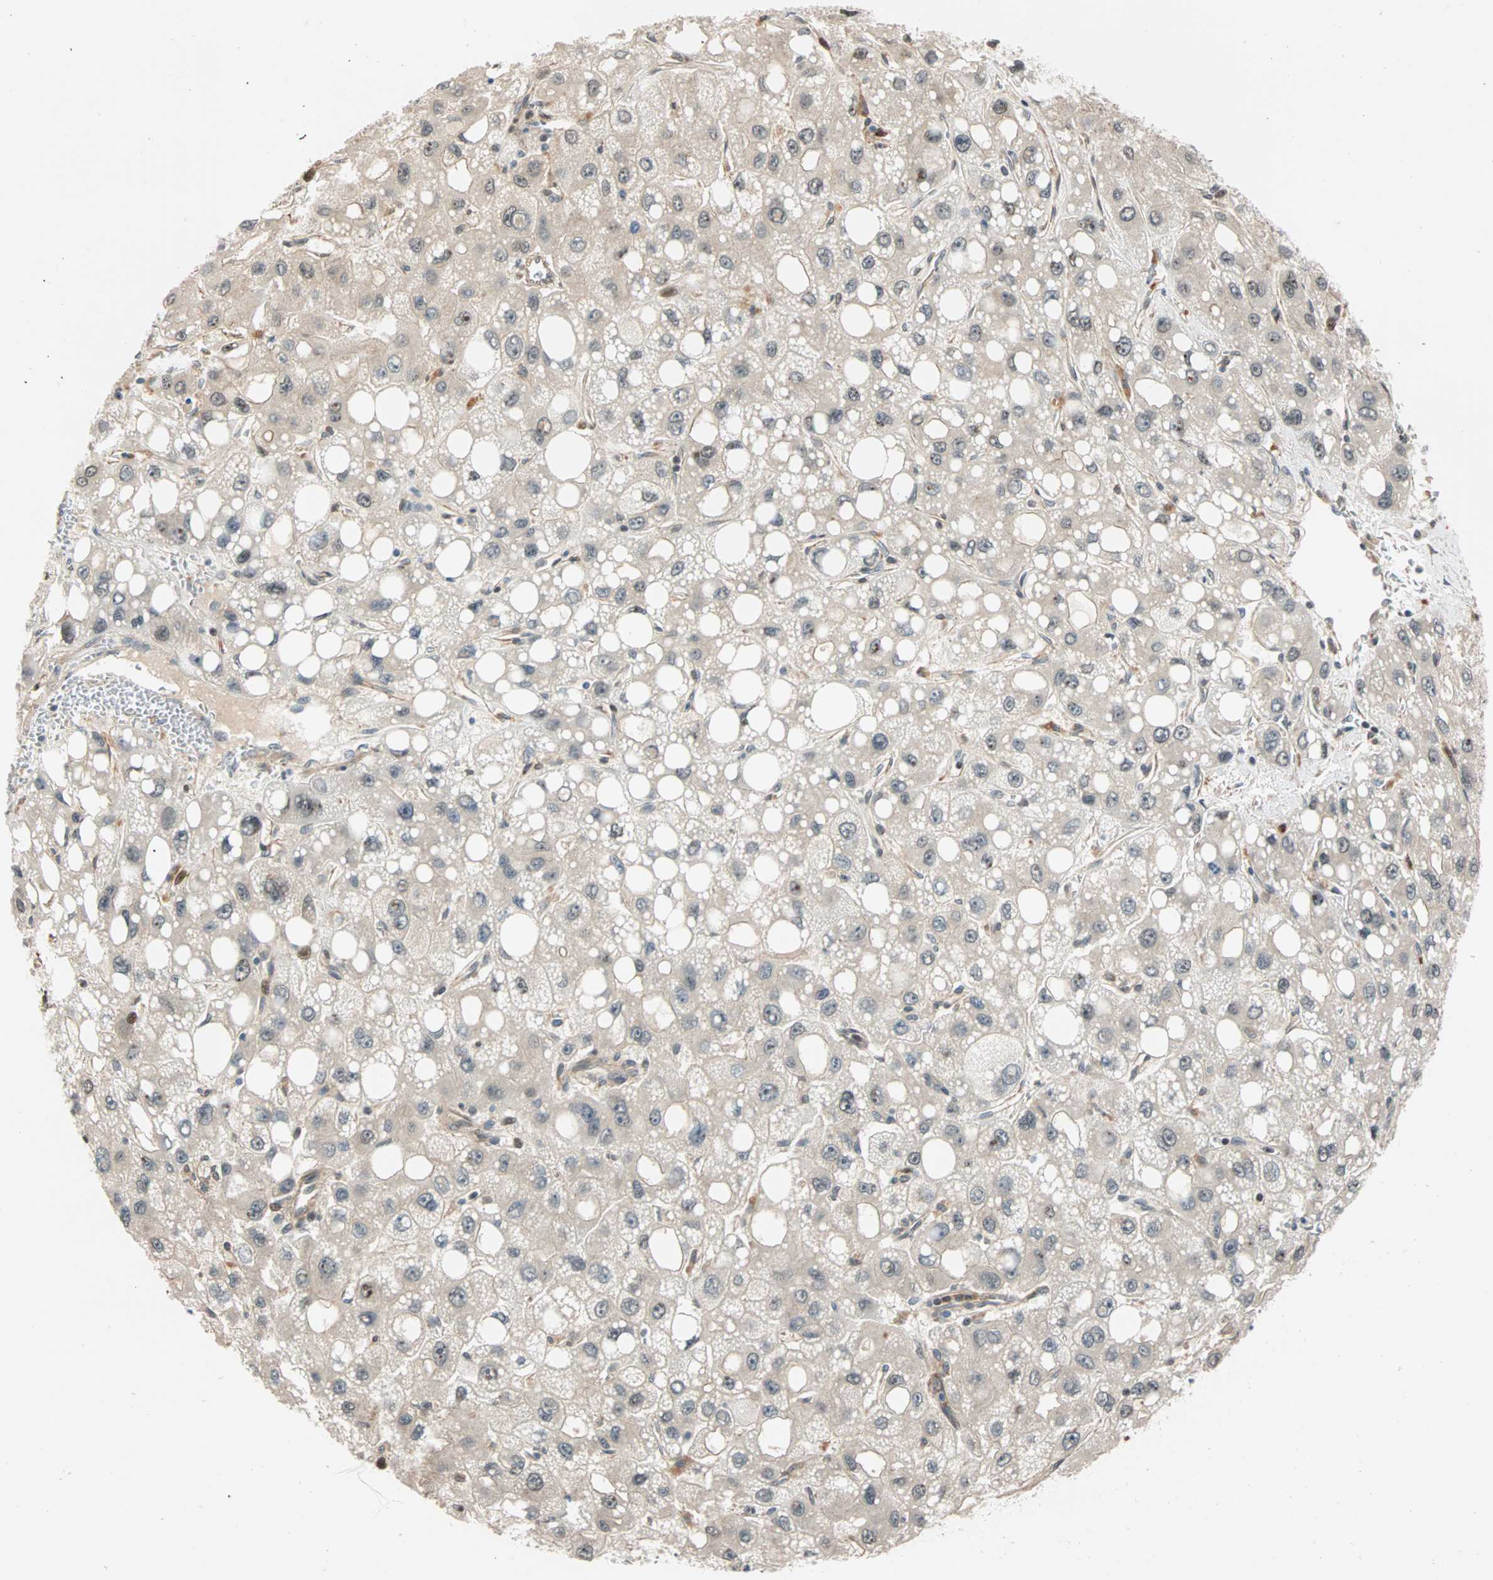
{"staining": {"intensity": "weak", "quantity": "25%-75%", "location": "cytoplasmic/membranous"}, "tissue": "liver cancer", "cell_type": "Tumor cells", "image_type": "cancer", "snomed": [{"axis": "morphology", "description": "Carcinoma, Hepatocellular, NOS"}, {"axis": "topography", "description": "Liver"}], "caption": "Weak cytoplasmic/membranous staining for a protein is appreciated in approximately 25%-75% of tumor cells of liver cancer (hepatocellular carcinoma) using IHC.", "gene": "HECW1", "patient": {"sex": "male", "age": 55}}